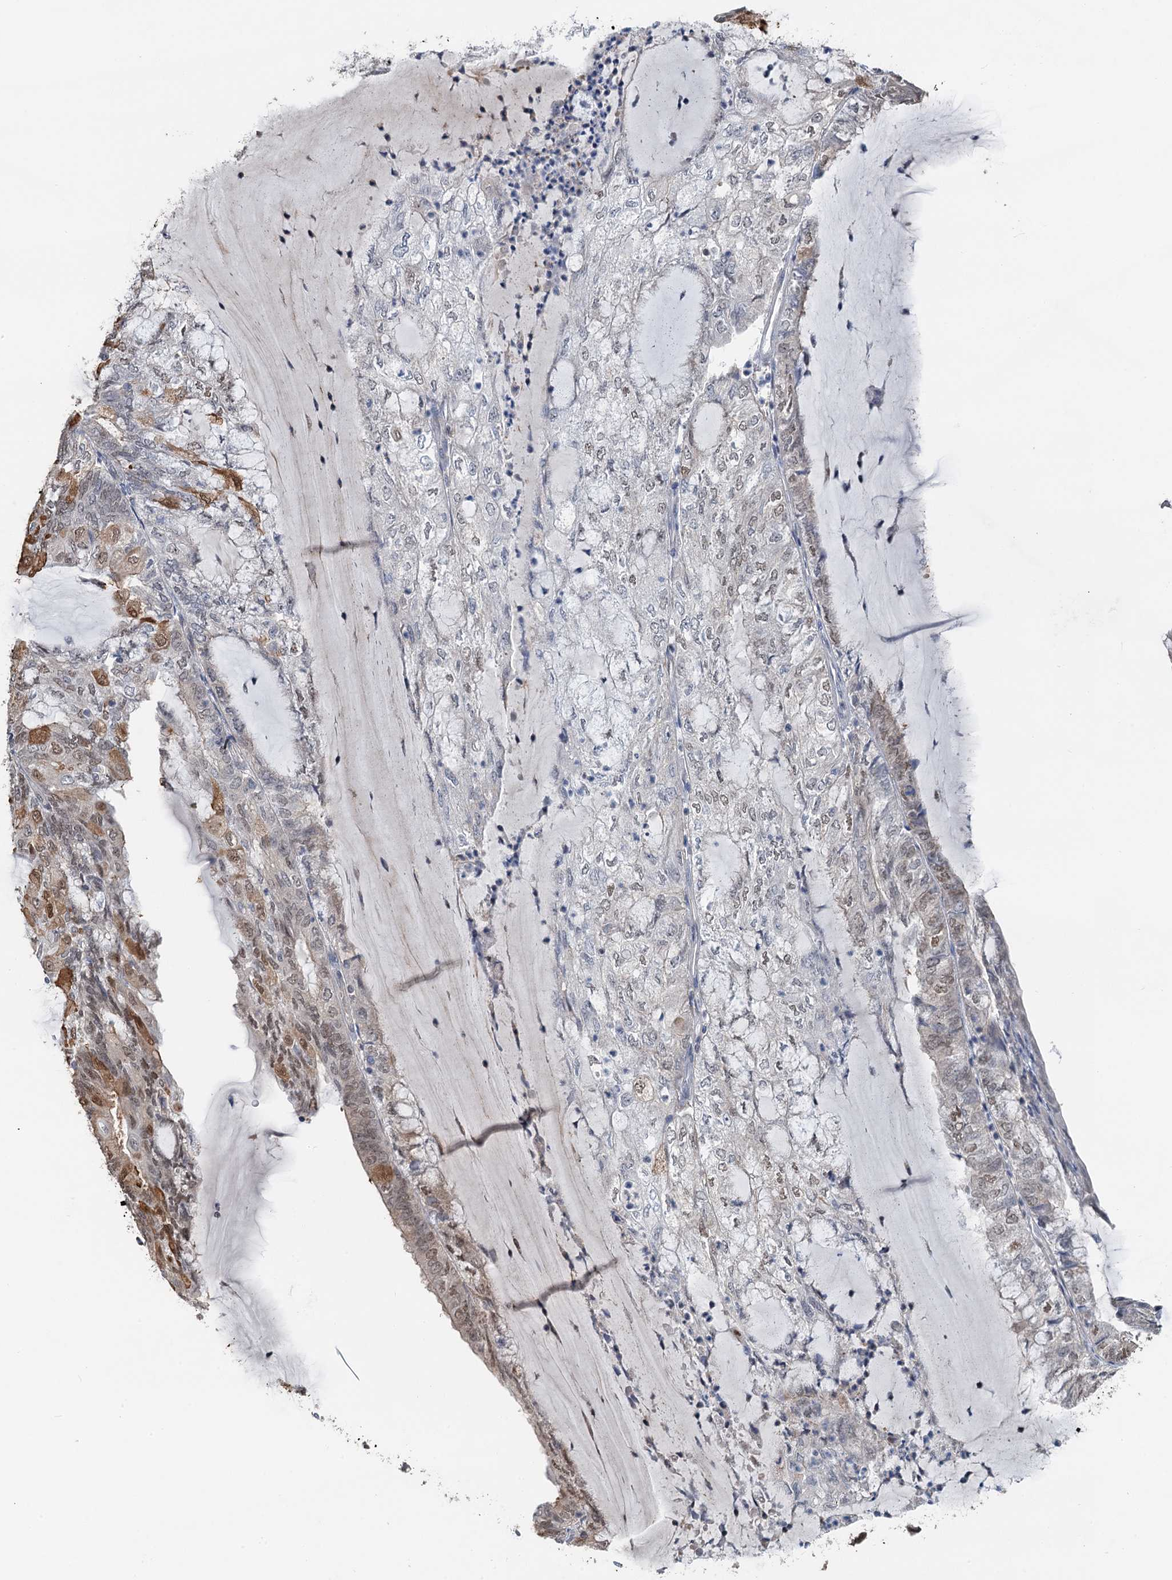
{"staining": {"intensity": "moderate", "quantity": "25%-75%", "location": "nuclear"}, "tissue": "endometrial cancer", "cell_type": "Tumor cells", "image_type": "cancer", "snomed": [{"axis": "morphology", "description": "Adenocarcinoma, NOS"}, {"axis": "topography", "description": "Endometrium"}], "caption": "Human adenocarcinoma (endometrial) stained with a brown dye reveals moderate nuclear positive staining in about 25%-75% of tumor cells.", "gene": "CFDP1", "patient": {"sex": "female", "age": 81}}